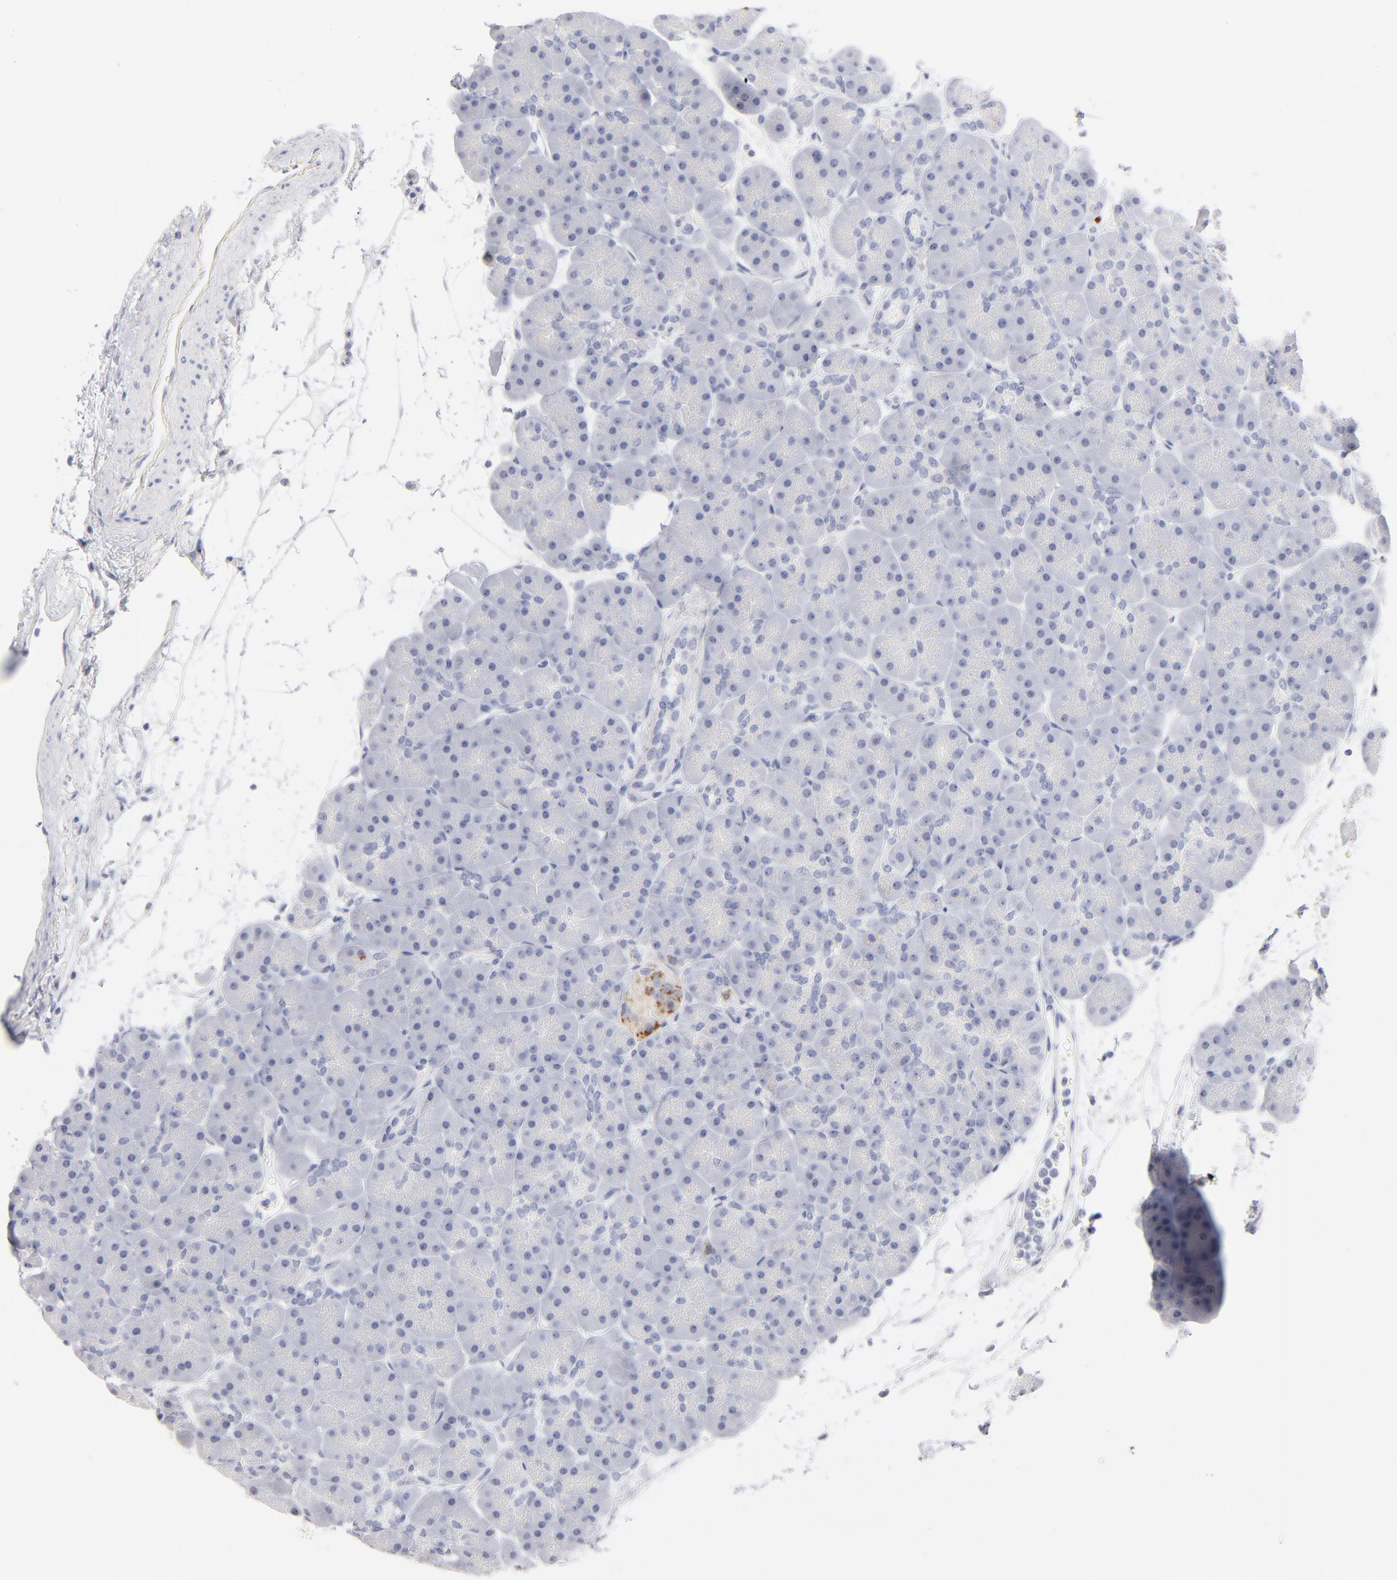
{"staining": {"intensity": "negative", "quantity": "none", "location": "none"}, "tissue": "pancreas", "cell_type": "Exocrine glandular cells", "image_type": "normal", "snomed": [{"axis": "morphology", "description": "Normal tissue, NOS"}, {"axis": "topography", "description": "Pancreas"}], "caption": "DAB (3,3'-diaminobenzidine) immunohistochemical staining of unremarkable human pancreas displays no significant expression in exocrine glandular cells. (Immunohistochemistry, brightfield microscopy, high magnification).", "gene": "KHNYN", "patient": {"sex": "male", "age": 66}}